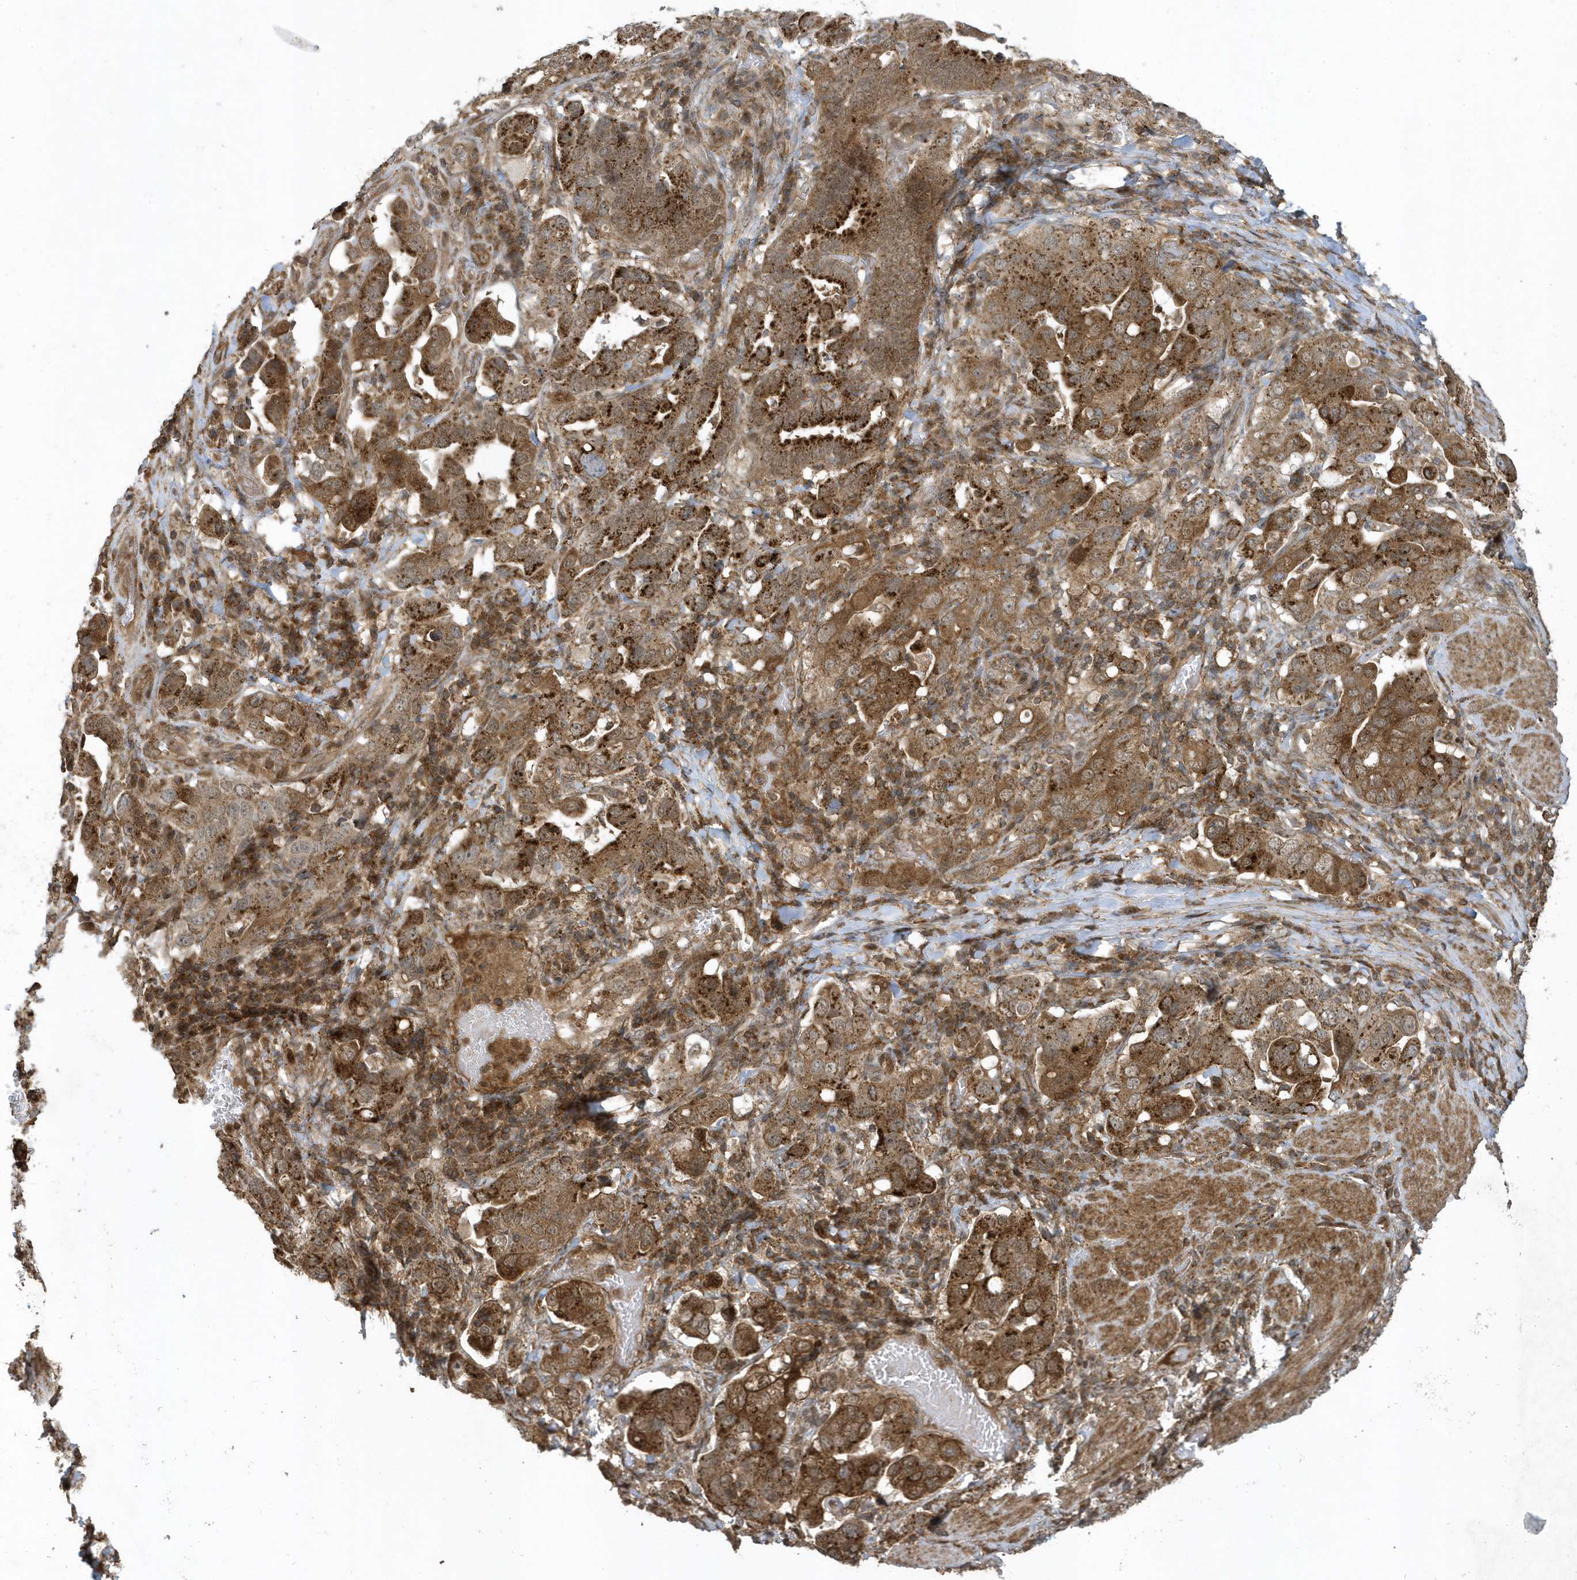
{"staining": {"intensity": "strong", "quantity": ">75%", "location": "cytoplasmic/membranous"}, "tissue": "stomach cancer", "cell_type": "Tumor cells", "image_type": "cancer", "snomed": [{"axis": "morphology", "description": "Adenocarcinoma, NOS"}, {"axis": "topography", "description": "Stomach, upper"}], "caption": "Tumor cells exhibit high levels of strong cytoplasmic/membranous positivity in approximately >75% of cells in stomach adenocarcinoma.", "gene": "STAMBP", "patient": {"sex": "male", "age": 62}}